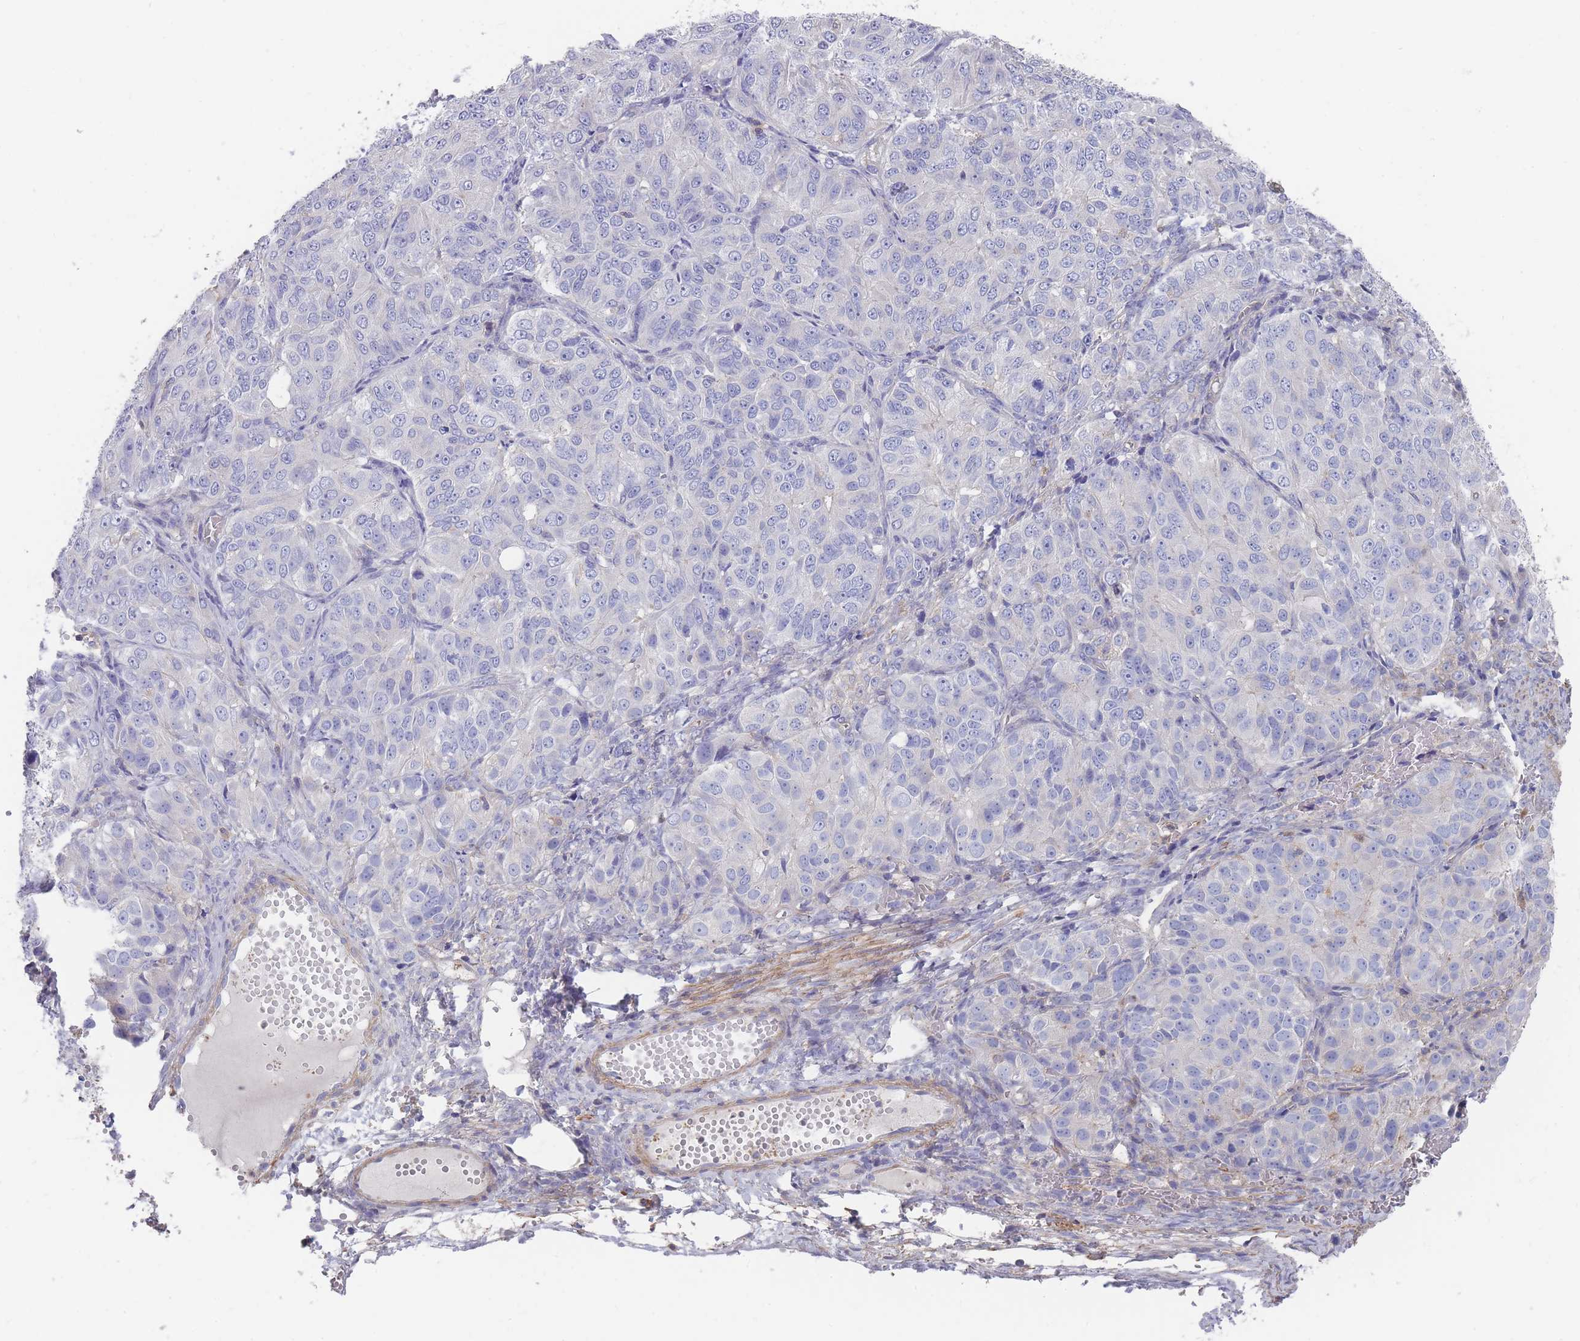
{"staining": {"intensity": "negative", "quantity": "none", "location": "none"}, "tissue": "ovarian cancer", "cell_type": "Tumor cells", "image_type": "cancer", "snomed": [{"axis": "morphology", "description": "Carcinoma, endometroid"}, {"axis": "topography", "description": "Ovary"}], "caption": "Endometroid carcinoma (ovarian) was stained to show a protein in brown. There is no significant expression in tumor cells.", "gene": "SCCPDH", "patient": {"sex": "female", "age": 51}}